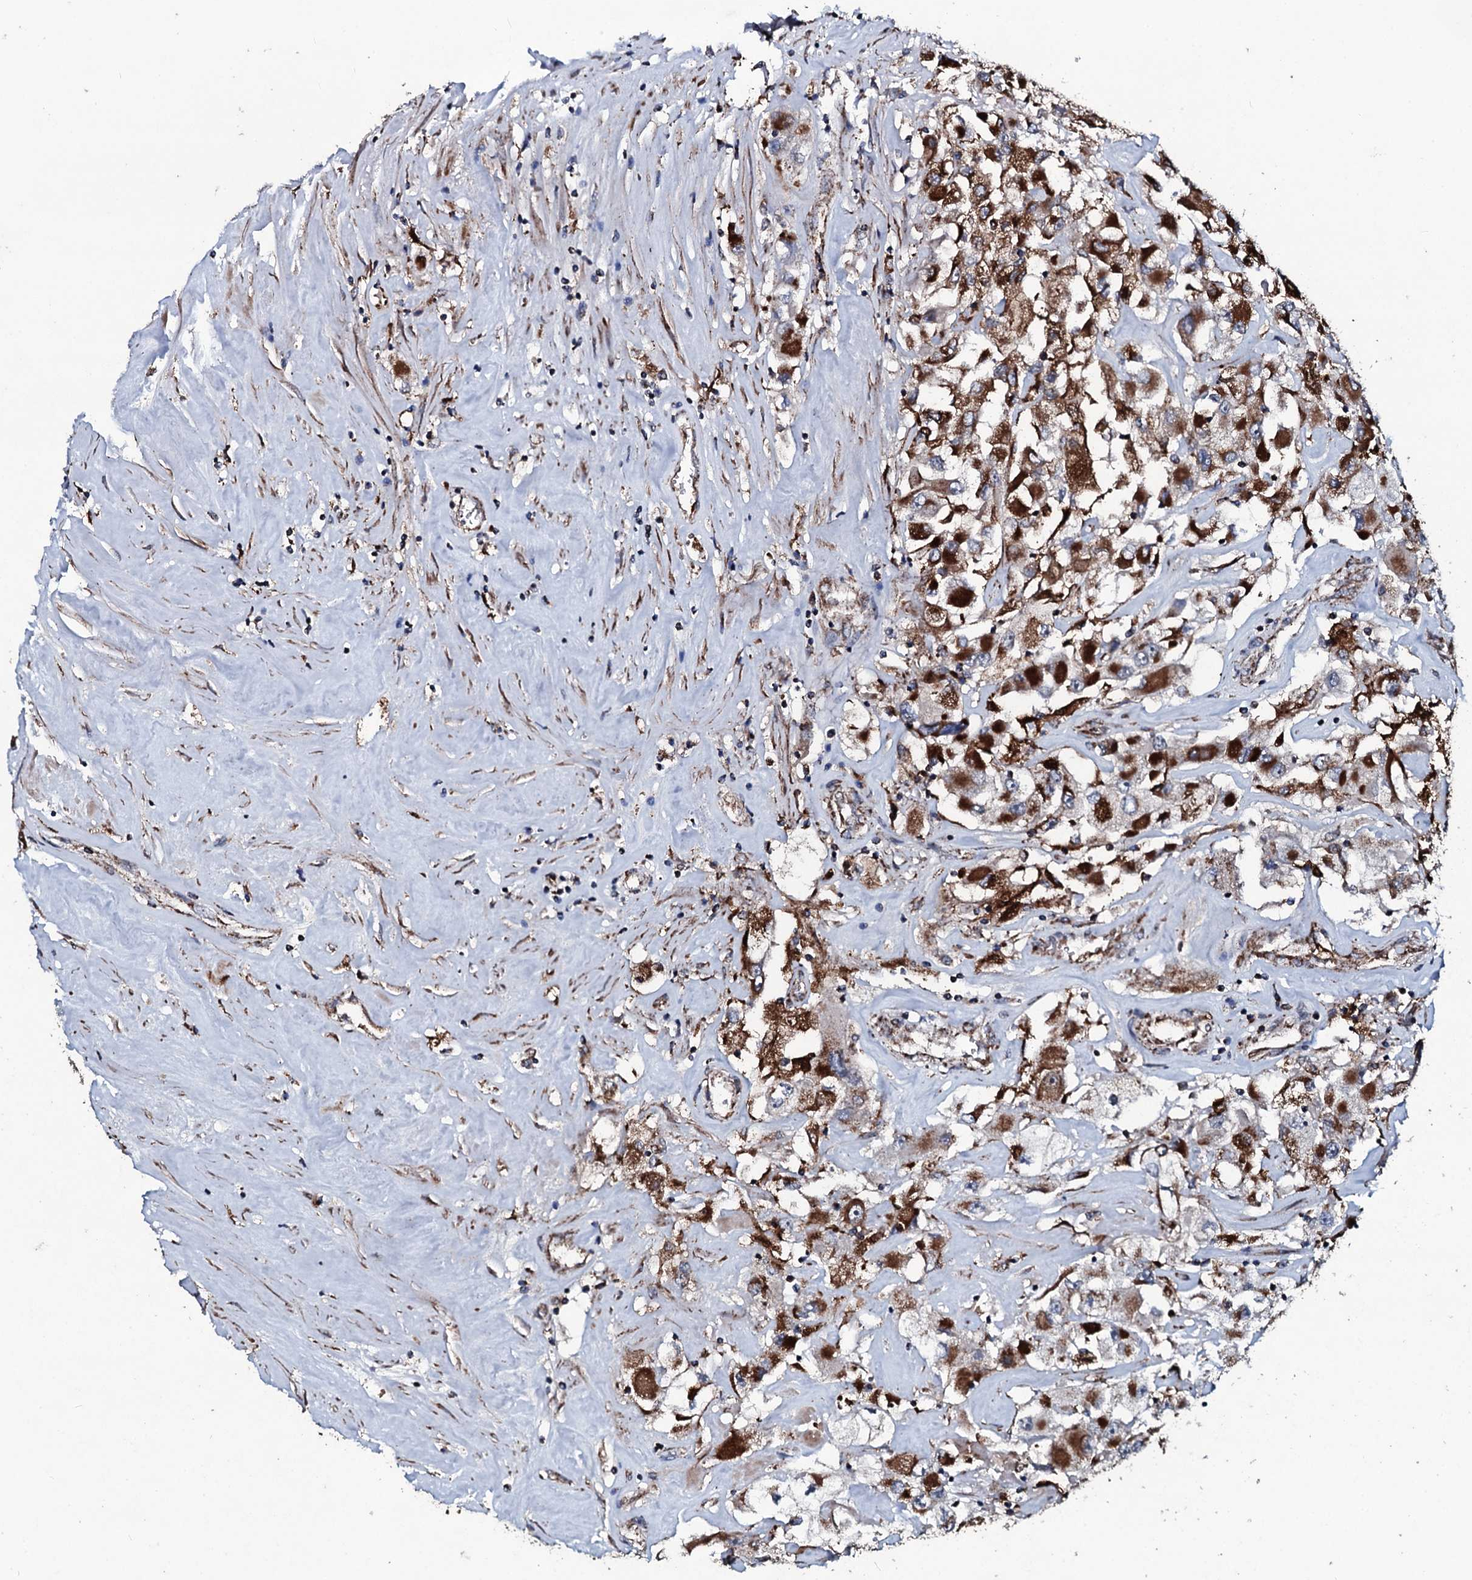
{"staining": {"intensity": "strong", "quantity": ">75%", "location": "cytoplasmic/membranous"}, "tissue": "renal cancer", "cell_type": "Tumor cells", "image_type": "cancer", "snomed": [{"axis": "morphology", "description": "Adenocarcinoma, NOS"}, {"axis": "topography", "description": "Kidney"}], "caption": "This is a photomicrograph of immunohistochemistry staining of renal cancer (adenocarcinoma), which shows strong positivity in the cytoplasmic/membranous of tumor cells.", "gene": "DYNC2I2", "patient": {"sex": "female", "age": 52}}